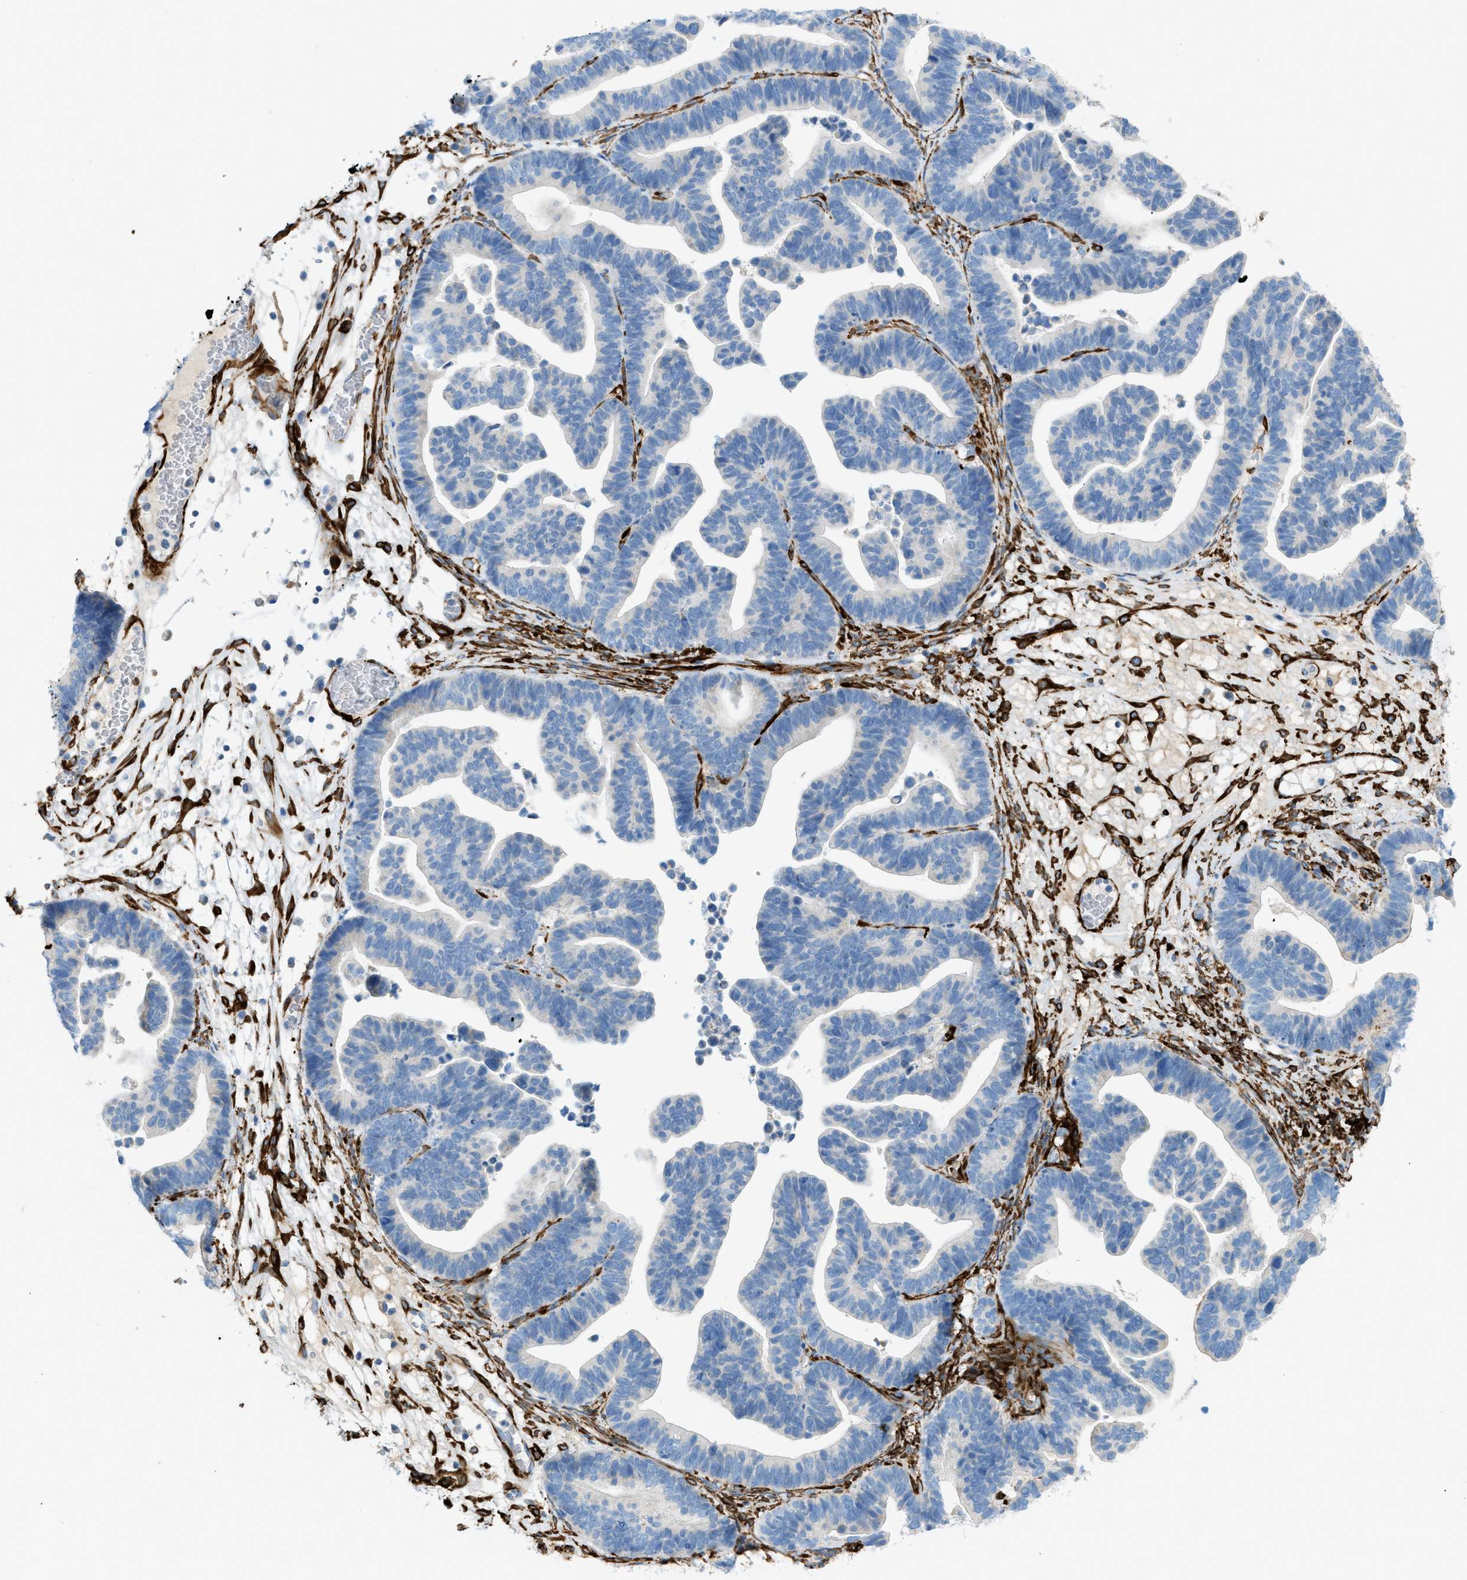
{"staining": {"intensity": "negative", "quantity": "none", "location": "none"}, "tissue": "ovarian cancer", "cell_type": "Tumor cells", "image_type": "cancer", "snomed": [{"axis": "morphology", "description": "Cystadenocarcinoma, serous, NOS"}, {"axis": "topography", "description": "Ovary"}], "caption": "A micrograph of ovarian serous cystadenocarcinoma stained for a protein shows no brown staining in tumor cells. (DAB IHC visualized using brightfield microscopy, high magnification).", "gene": "MYH11", "patient": {"sex": "female", "age": 56}}